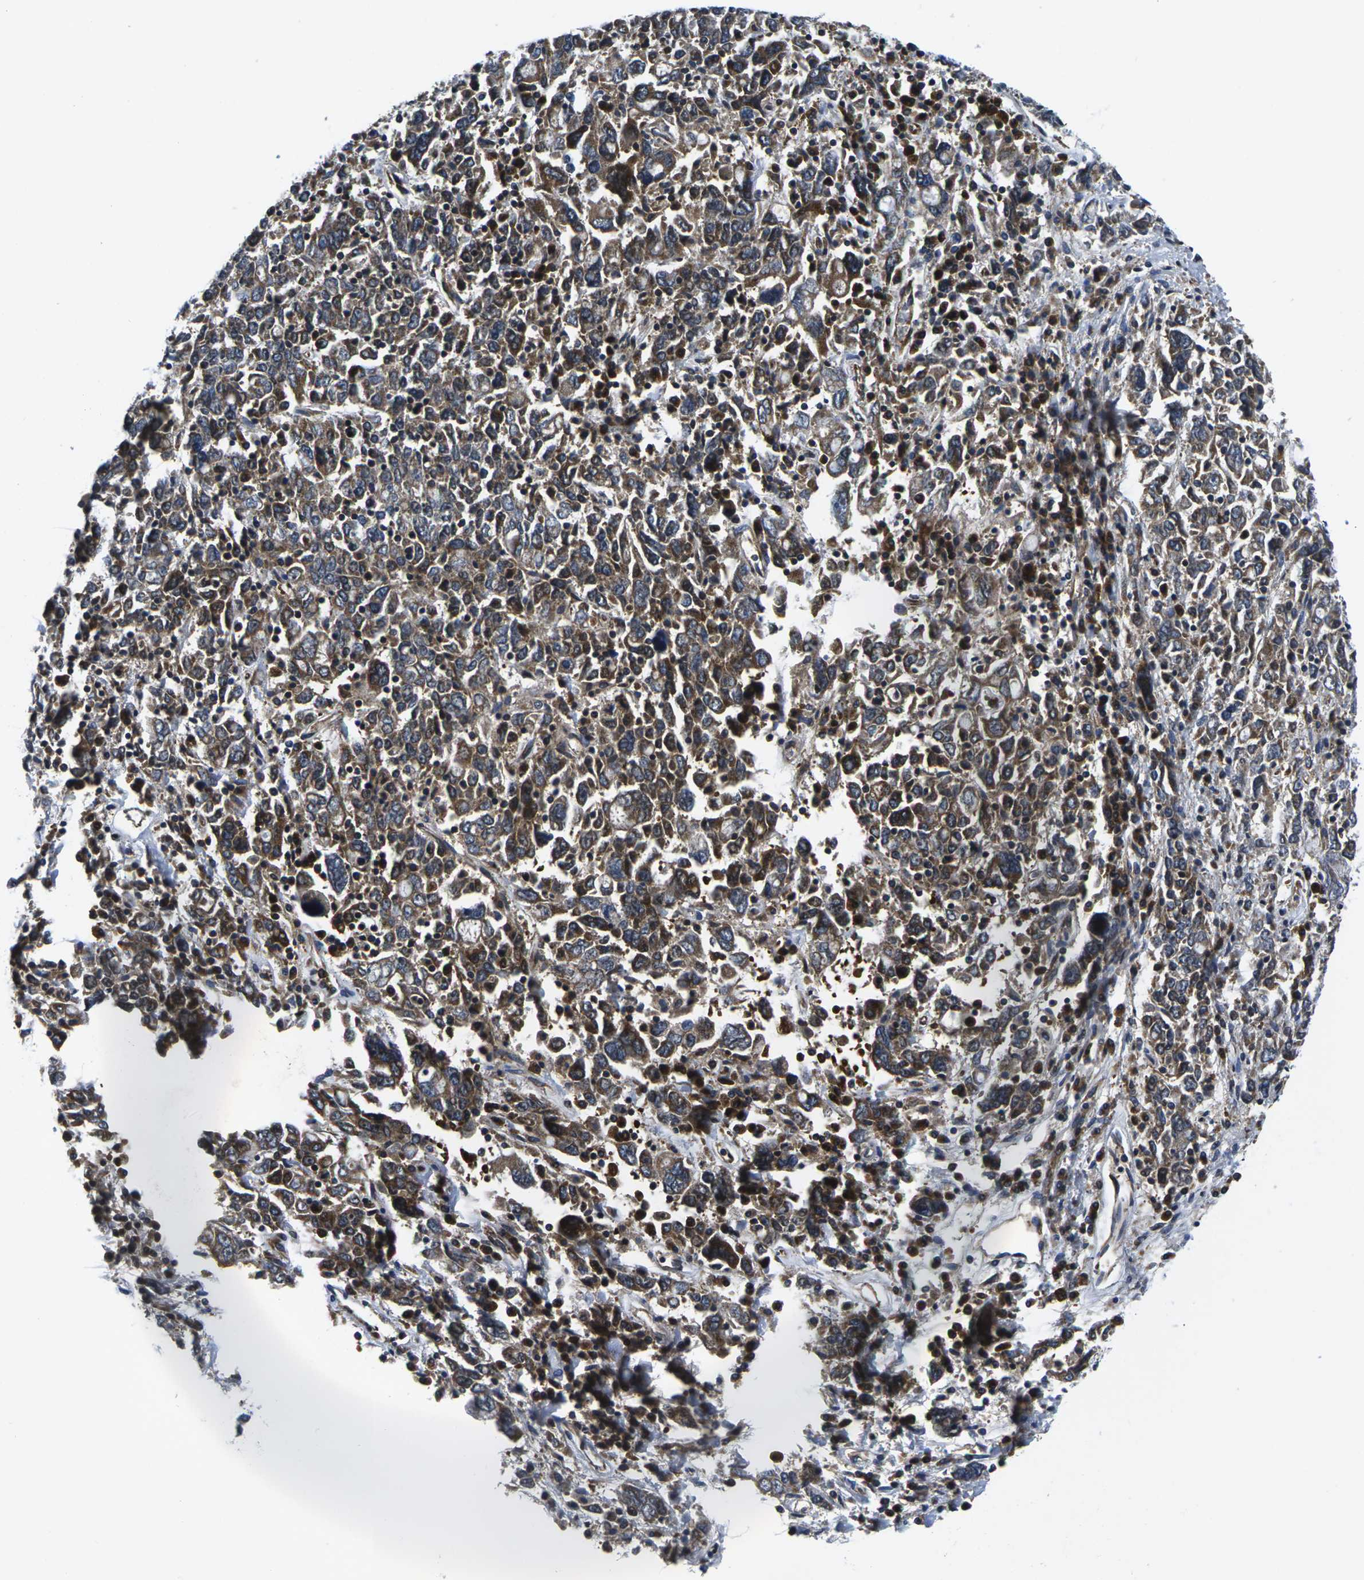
{"staining": {"intensity": "moderate", "quantity": ">75%", "location": "cytoplasmic/membranous"}, "tissue": "ovarian cancer", "cell_type": "Tumor cells", "image_type": "cancer", "snomed": [{"axis": "morphology", "description": "Carcinoma, endometroid"}, {"axis": "topography", "description": "Ovary"}], "caption": "A brown stain labels moderate cytoplasmic/membranous expression of a protein in ovarian cancer (endometroid carcinoma) tumor cells.", "gene": "EIF4E", "patient": {"sex": "female", "age": 62}}